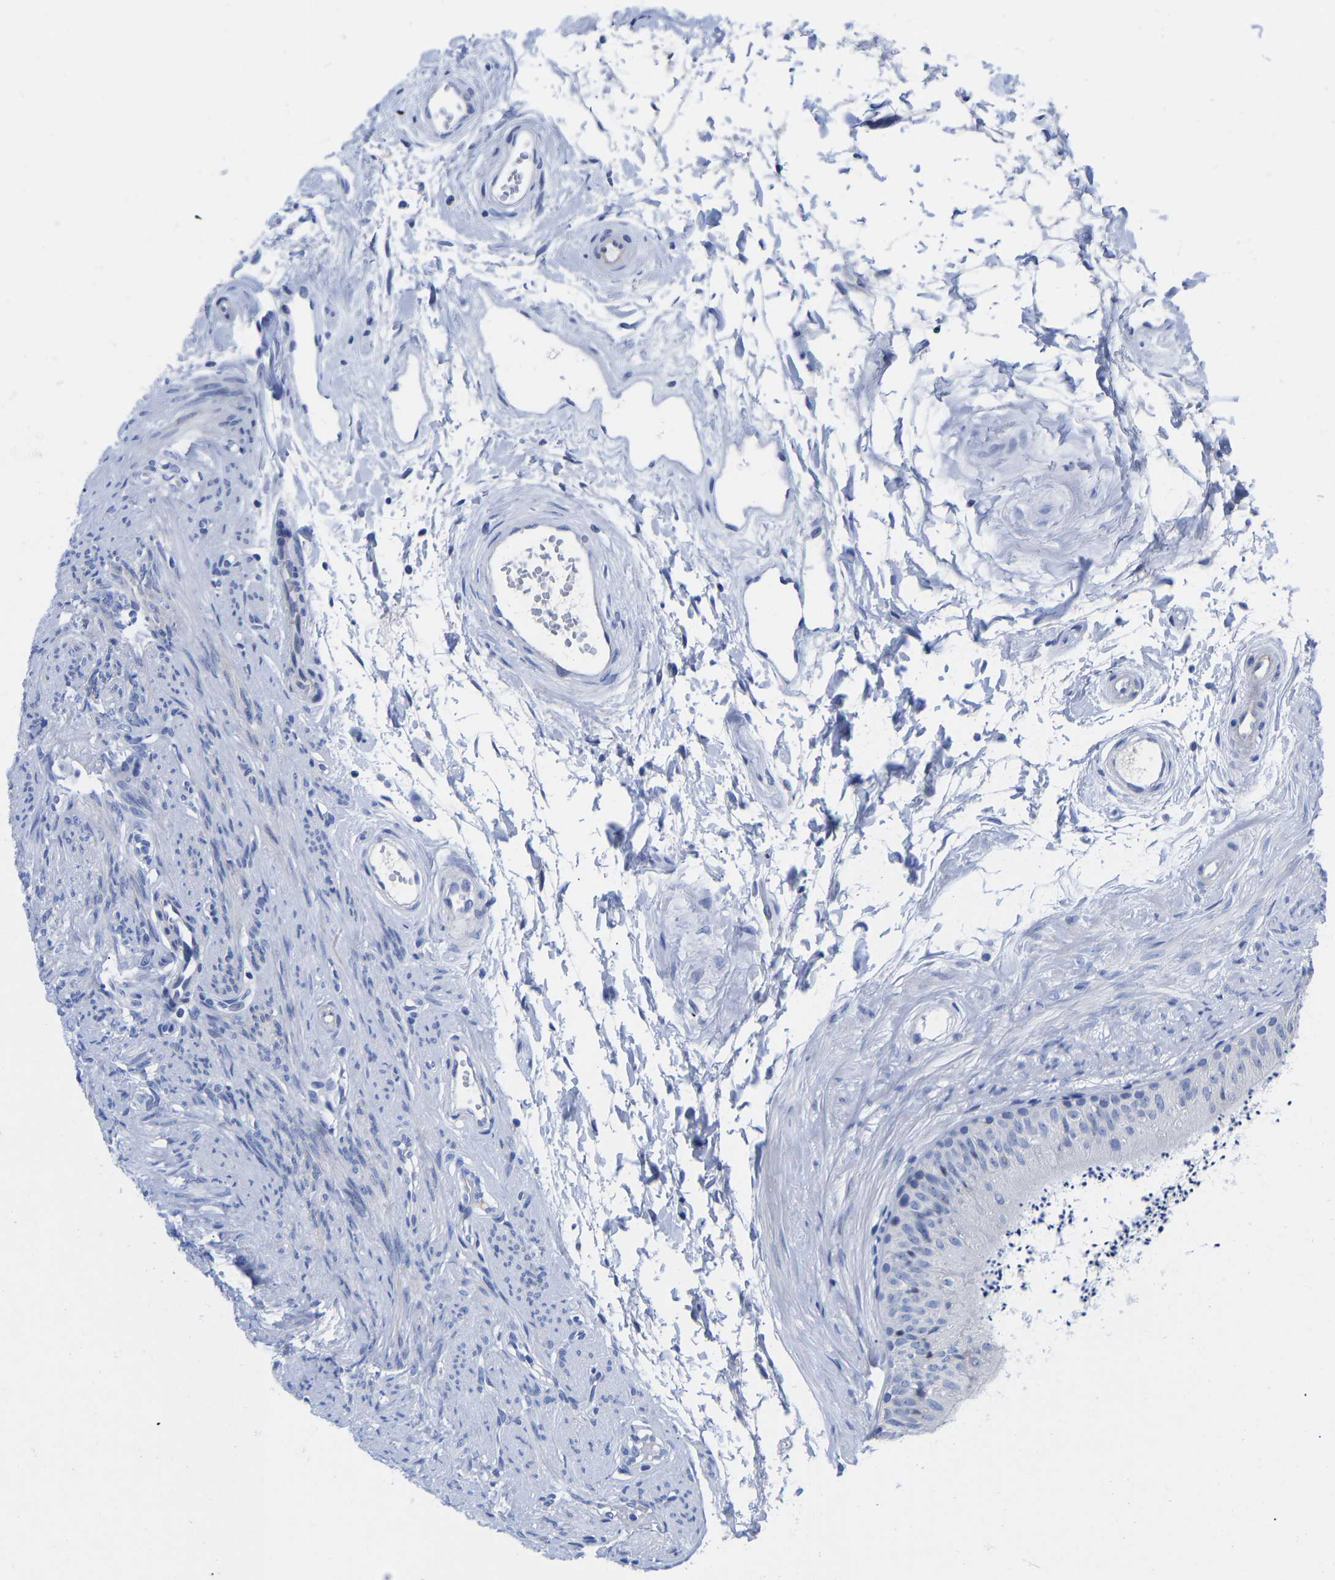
{"staining": {"intensity": "negative", "quantity": "none", "location": "none"}, "tissue": "epididymis", "cell_type": "Glandular cells", "image_type": "normal", "snomed": [{"axis": "morphology", "description": "Normal tissue, NOS"}, {"axis": "topography", "description": "Epididymis"}], "caption": "There is no significant staining in glandular cells of epididymis. (DAB immunohistochemistry with hematoxylin counter stain).", "gene": "GPA33", "patient": {"sex": "male", "age": 56}}